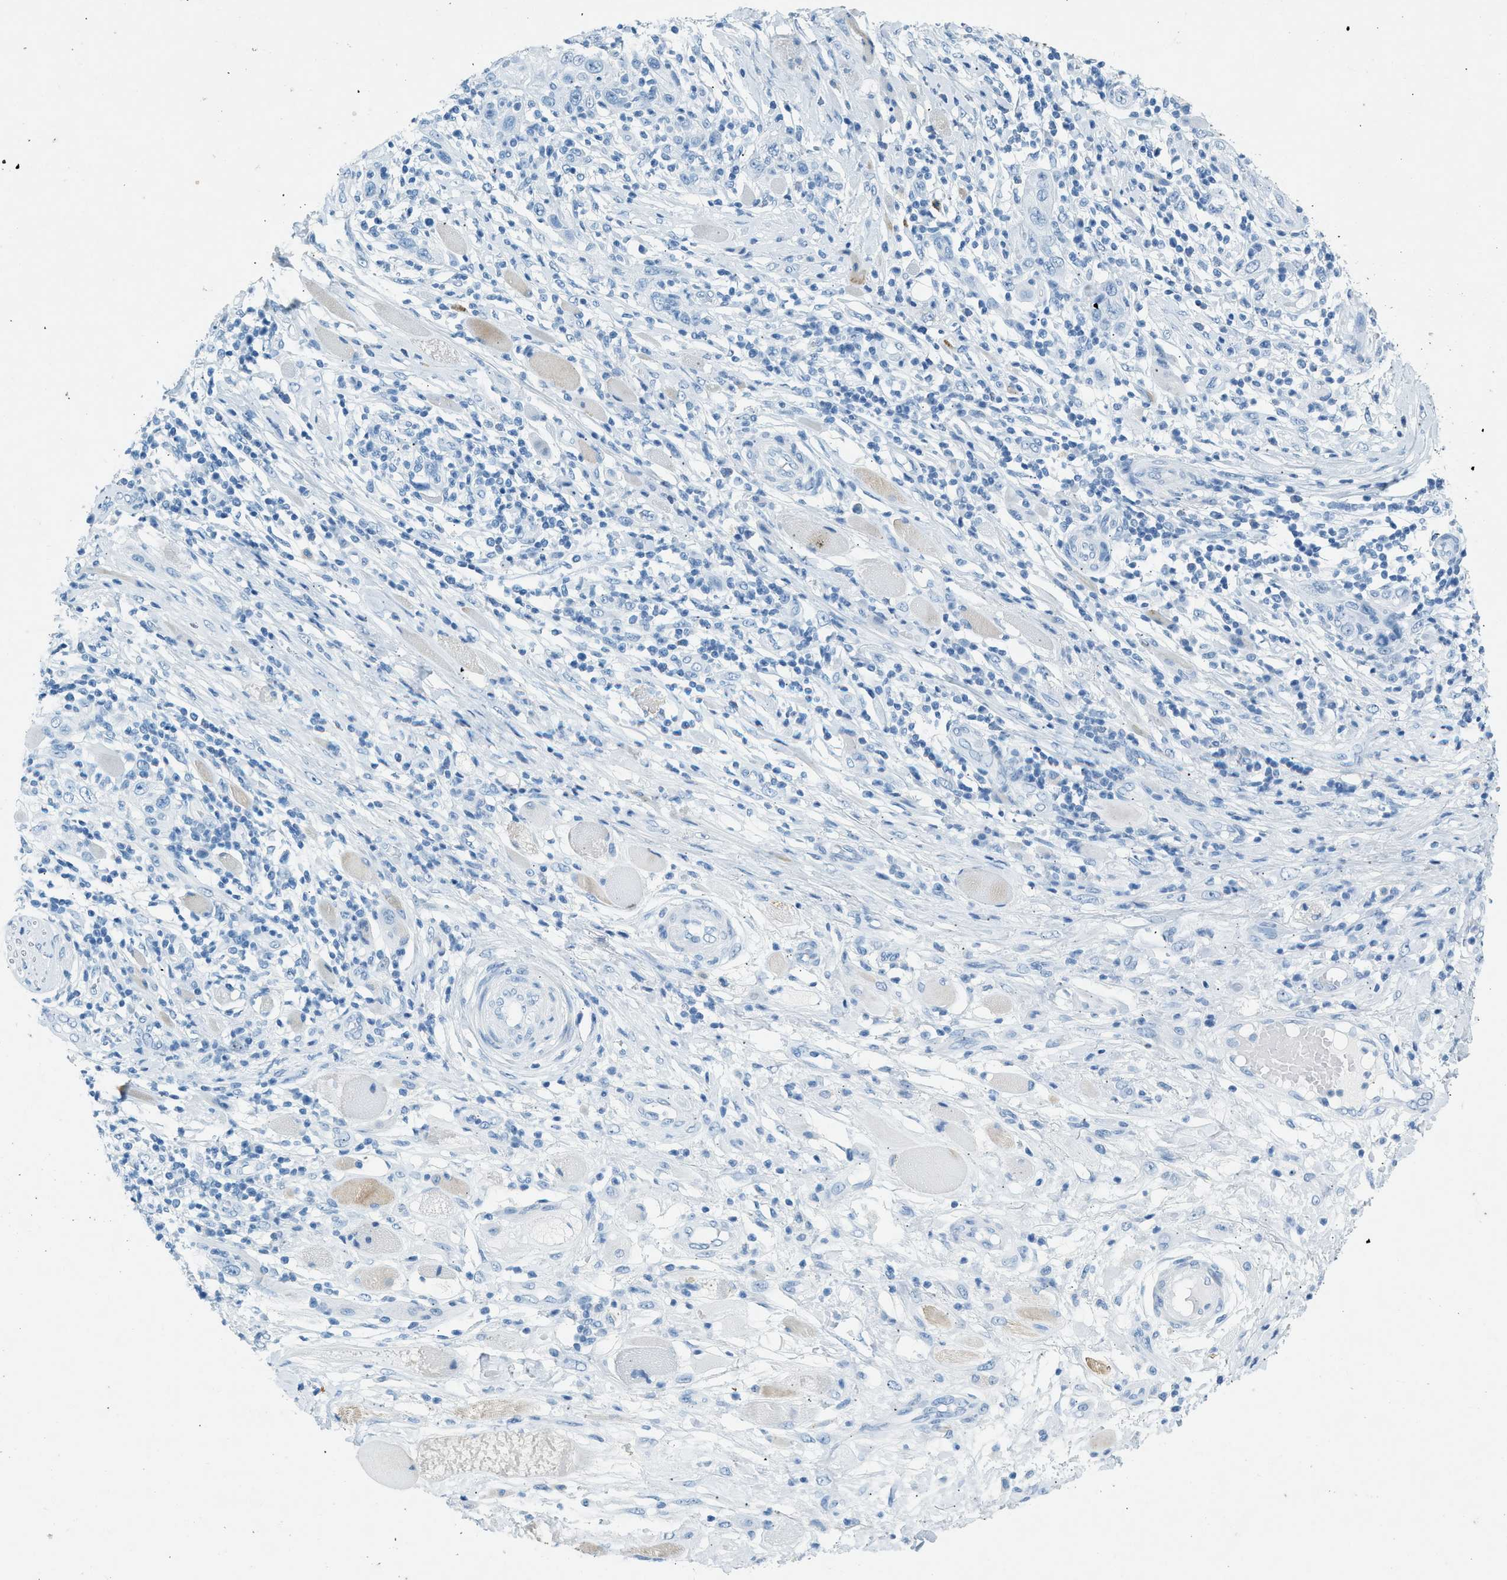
{"staining": {"intensity": "negative", "quantity": "none", "location": "none"}, "tissue": "skin cancer", "cell_type": "Tumor cells", "image_type": "cancer", "snomed": [{"axis": "morphology", "description": "Squamous cell carcinoma, NOS"}, {"axis": "topography", "description": "Skin"}], "caption": "Immunohistochemistry image of neoplastic tissue: human skin cancer stained with DAB reveals no significant protein positivity in tumor cells.", "gene": "HHATL", "patient": {"sex": "female", "age": 88}}